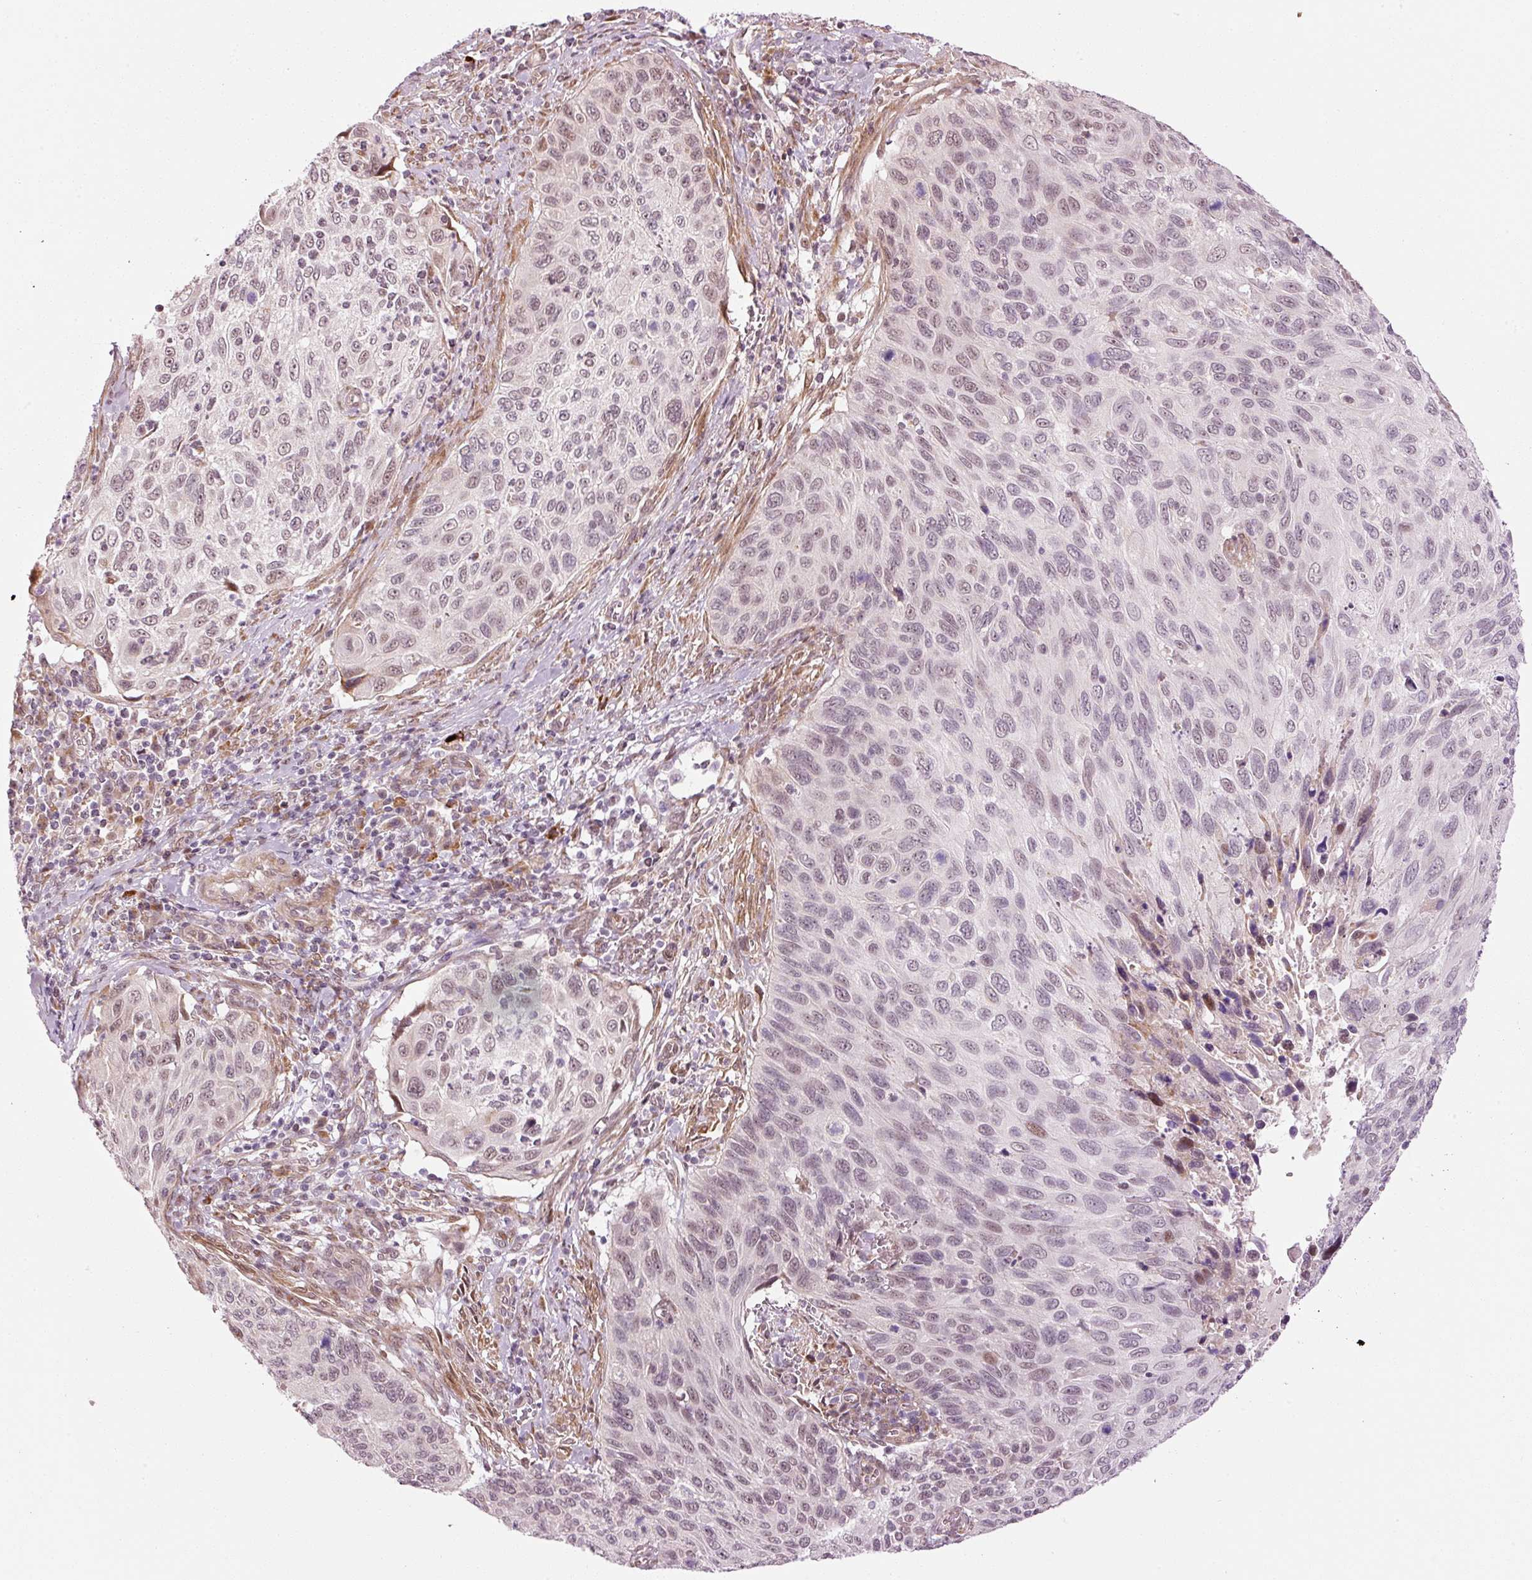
{"staining": {"intensity": "weak", "quantity": "<25%", "location": "nuclear"}, "tissue": "cervical cancer", "cell_type": "Tumor cells", "image_type": "cancer", "snomed": [{"axis": "morphology", "description": "Squamous cell carcinoma, NOS"}, {"axis": "topography", "description": "Cervix"}], "caption": "IHC micrograph of neoplastic tissue: human cervical cancer (squamous cell carcinoma) stained with DAB displays no significant protein staining in tumor cells. The staining was performed using DAB to visualize the protein expression in brown, while the nuclei were stained in blue with hematoxylin (Magnification: 20x).", "gene": "ANKRD20A1", "patient": {"sex": "female", "age": 70}}